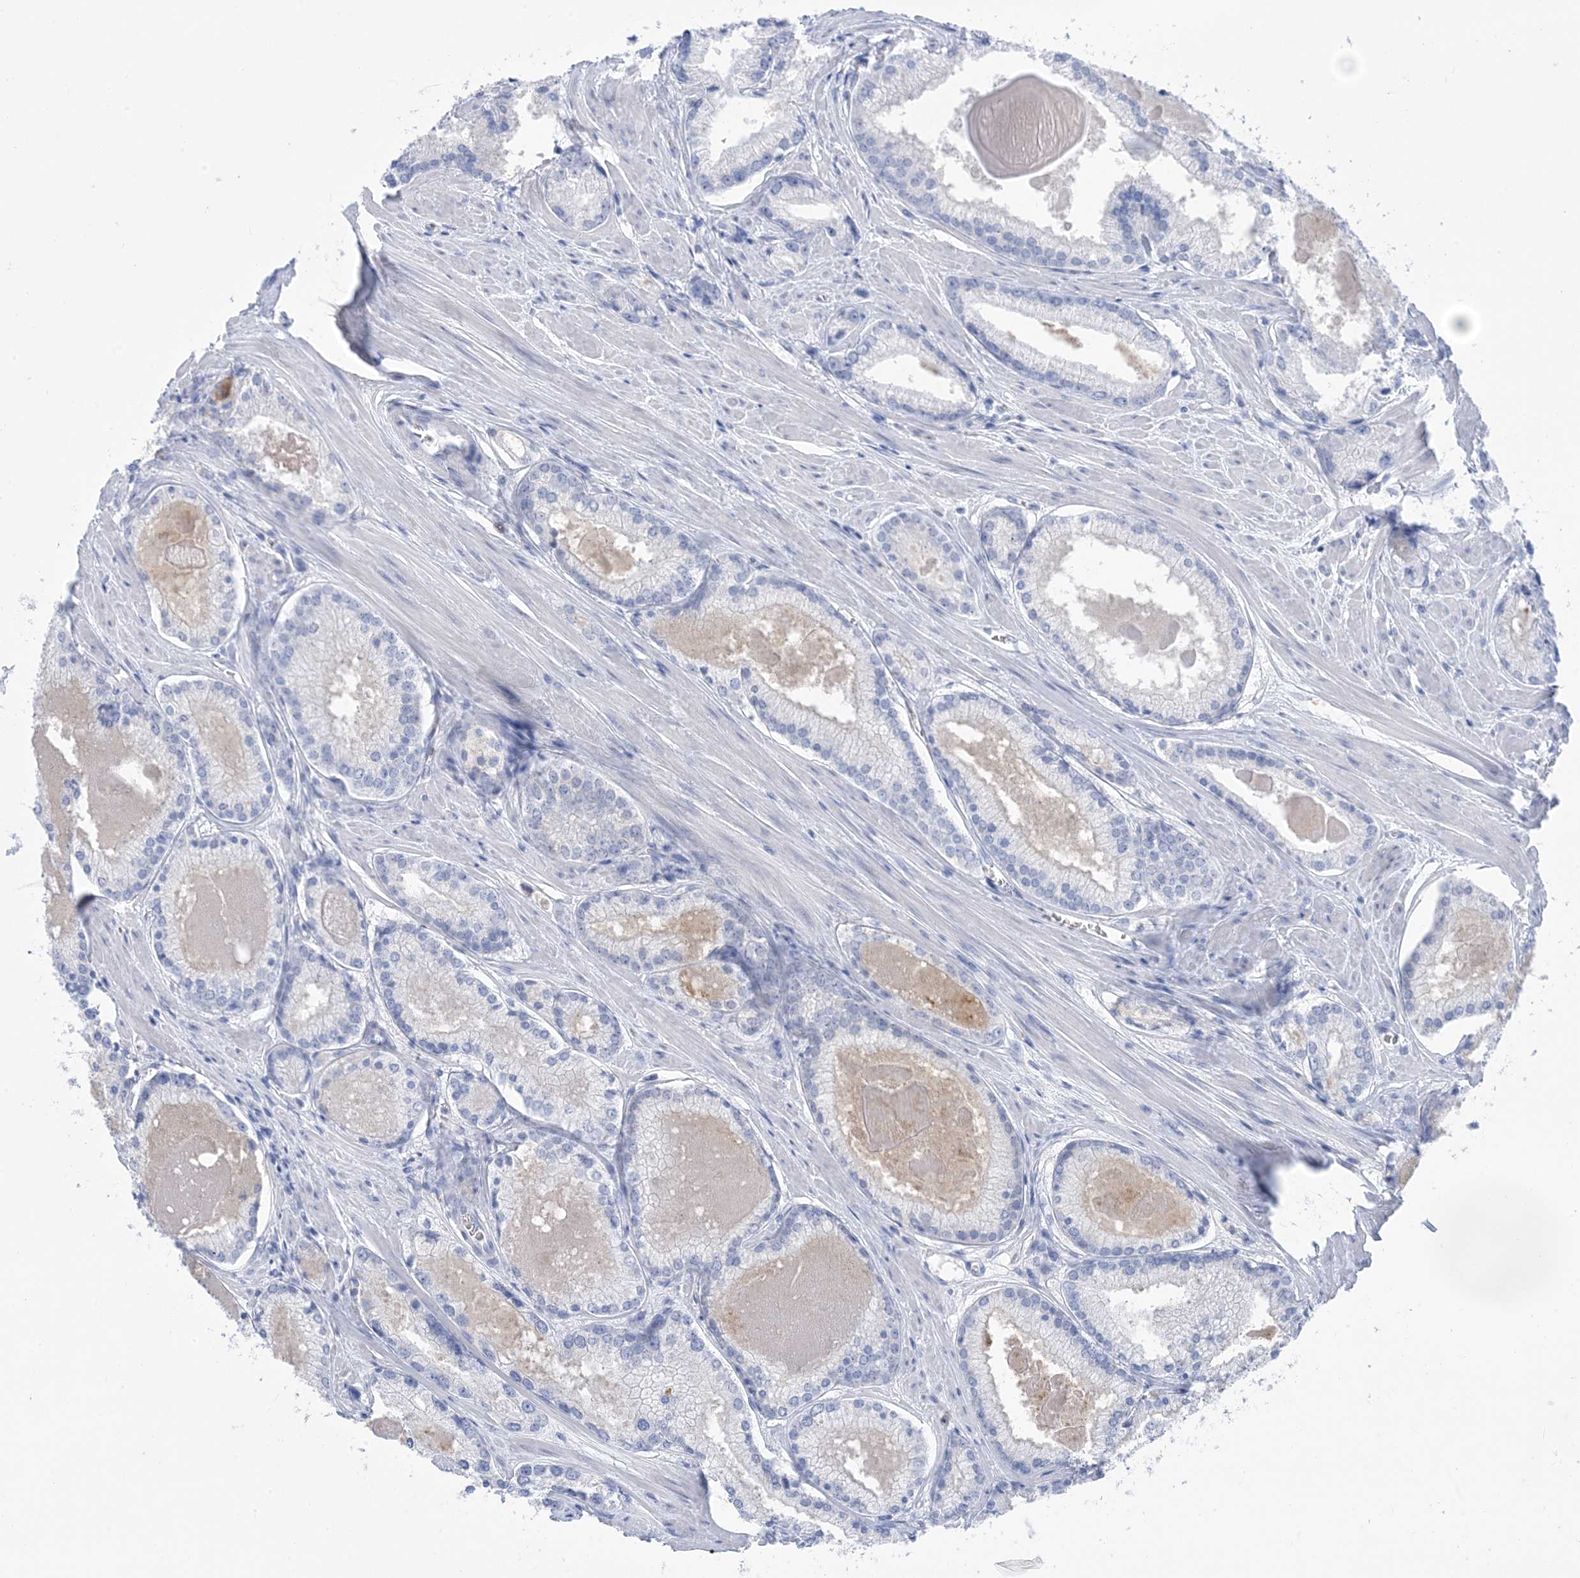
{"staining": {"intensity": "negative", "quantity": "none", "location": "none"}, "tissue": "prostate cancer", "cell_type": "Tumor cells", "image_type": "cancer", "snomed": [{"axis": "morphology", "description": "Adenocarcinoma, Low grade"}, {"axis": "topography", "description": "Prostate"}], "caption": "Immunohistochemical staining of prostate cancer (adenocarcinoma (low-grade)) displays no significant expression in tumor cells.", "gene": "SH3YL1", "patient": {"sex": "male", "age": 54}}